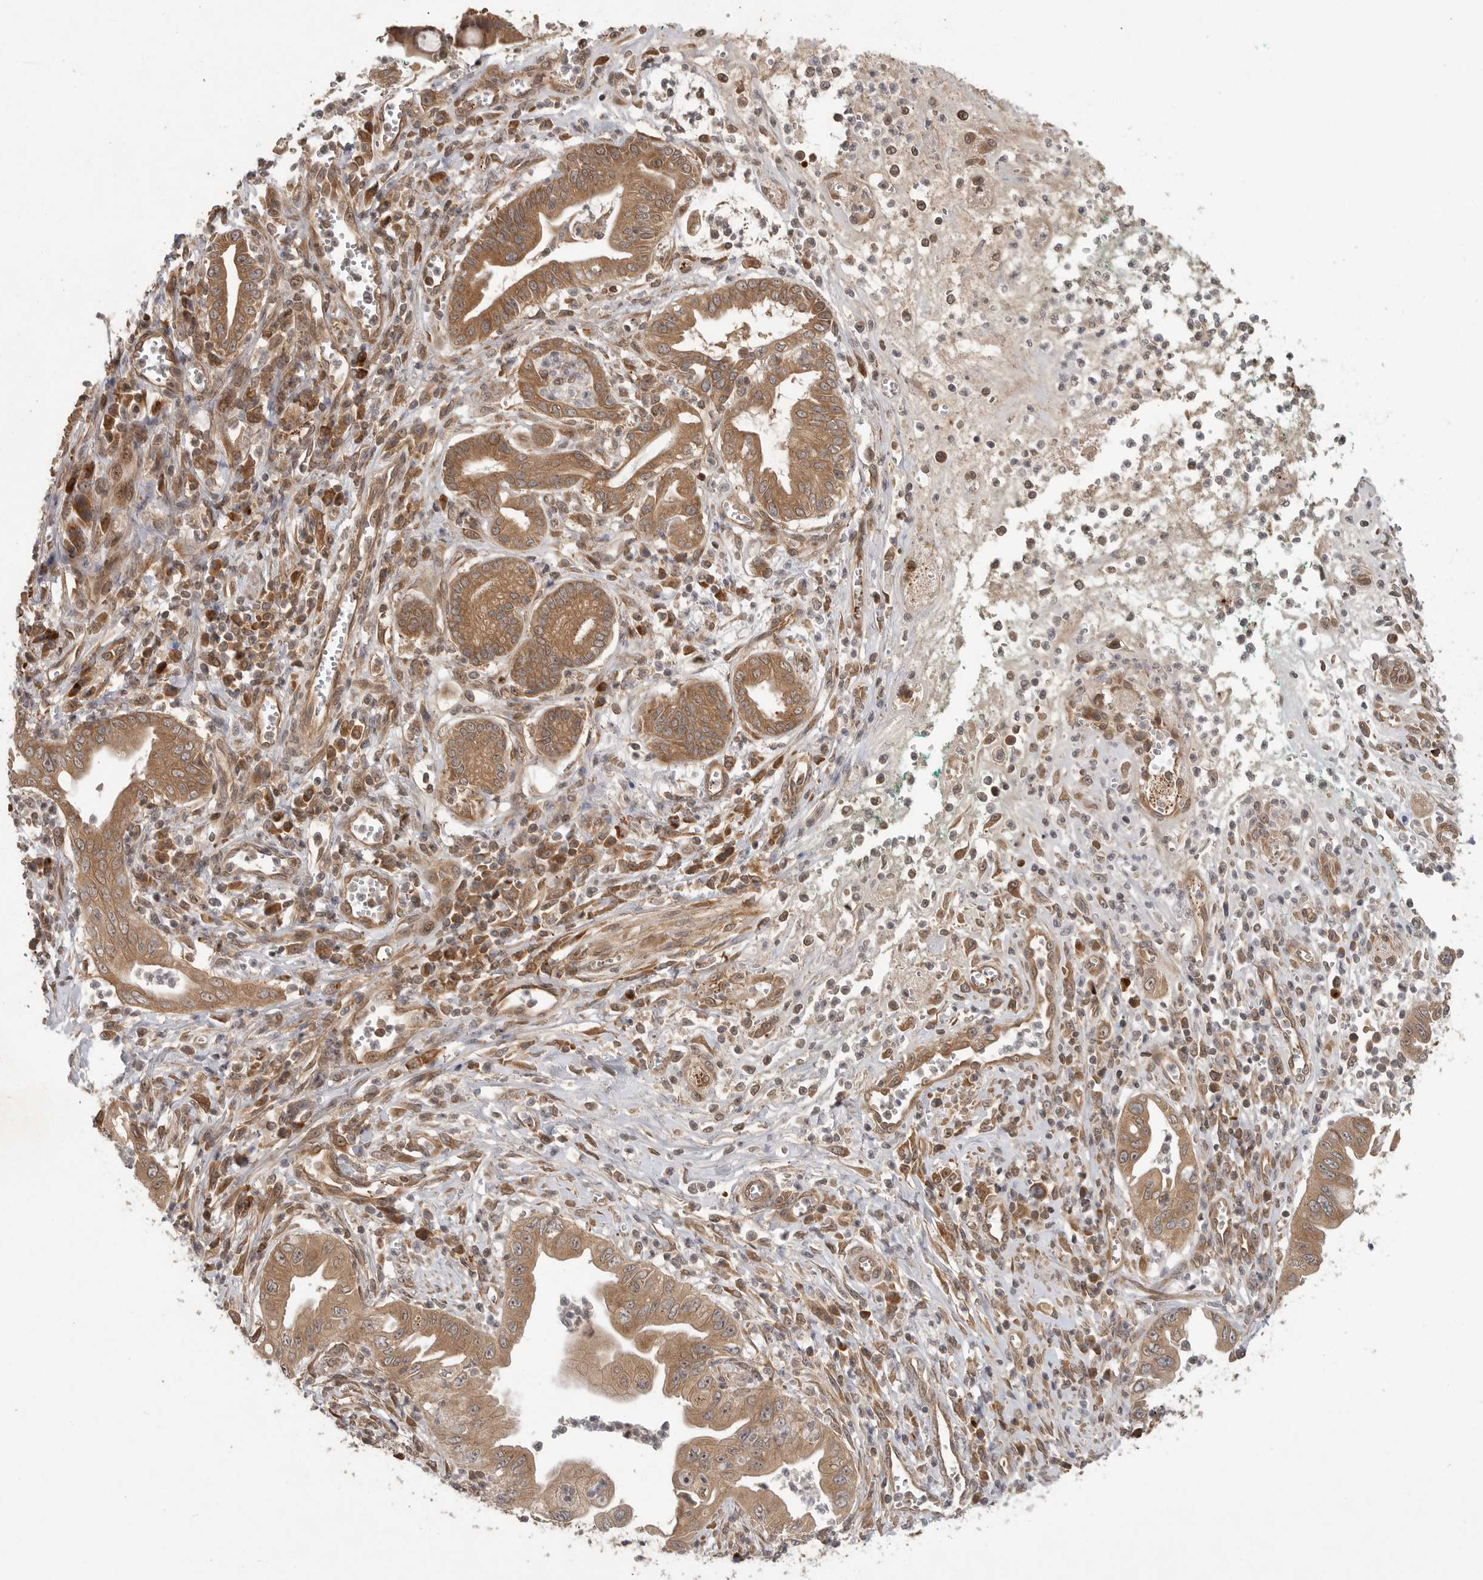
{"staining": {"intensity": "moderate", "quantity": ">75%", "location": "cytoplasmic/membranous"}, "tissue": "pancreatic cancer", "cell_type": "Tumor cells", "image_type": "cancer", "snomed": [{"axis": "morphology", "description": "Adenocarcinoma, NOS"}, {"axis": "topography", "description": "Pancreas"}], "caption": "Tumor cells demonstrate medium levels of moderate cytoplasmic/membranous positivity in about >75% of cells in human adenocarcinoma (pancreatic).", "gene": "OSBPL9", "patient": {"sex": "male", "age": 78}}